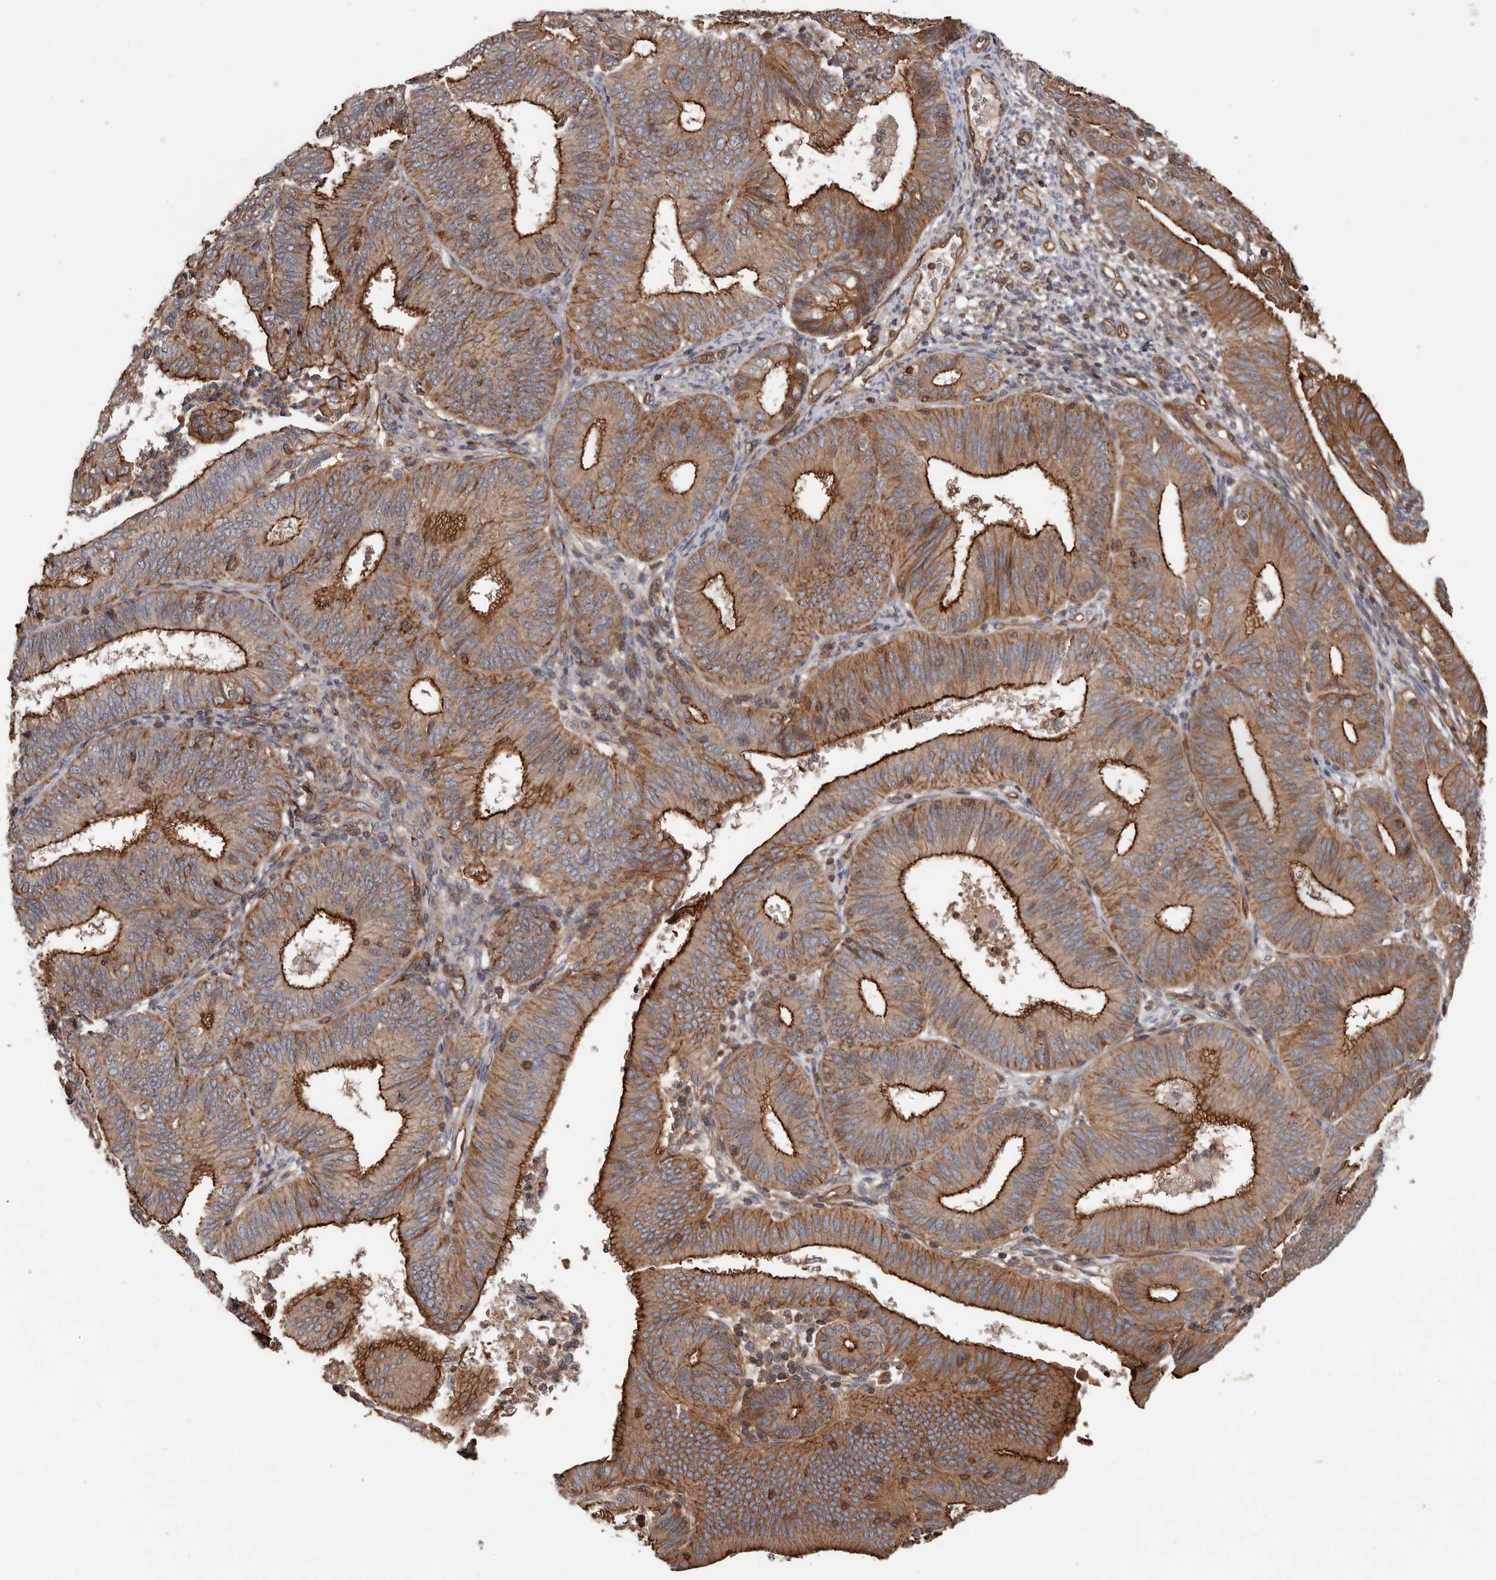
{"staining": {"intensity": "moderate", "quantity": ">75%", "location": "cytoplasmic/membranous"}, "tissue": "endometrial cancer", "cell_type": "Tumor cells", "image_type": "cancer", "snomed": [{"axis": "morphology", "description": "Adenocarcinoma, NOS"}, {"axis": "topography", "description": "Endometrium"}], "caption": "Moderate cytoplasmic/membranous protein staining is seen in approximately >75% of tumor cells in endometrial adenocarcinoma. The staining was performed using DAB, with brown indicating positive protein expression. Nuclei are stained blue with hematoxylin.", "gene": "PNRC2", "patient": {"sex": "female", "age": 51}}